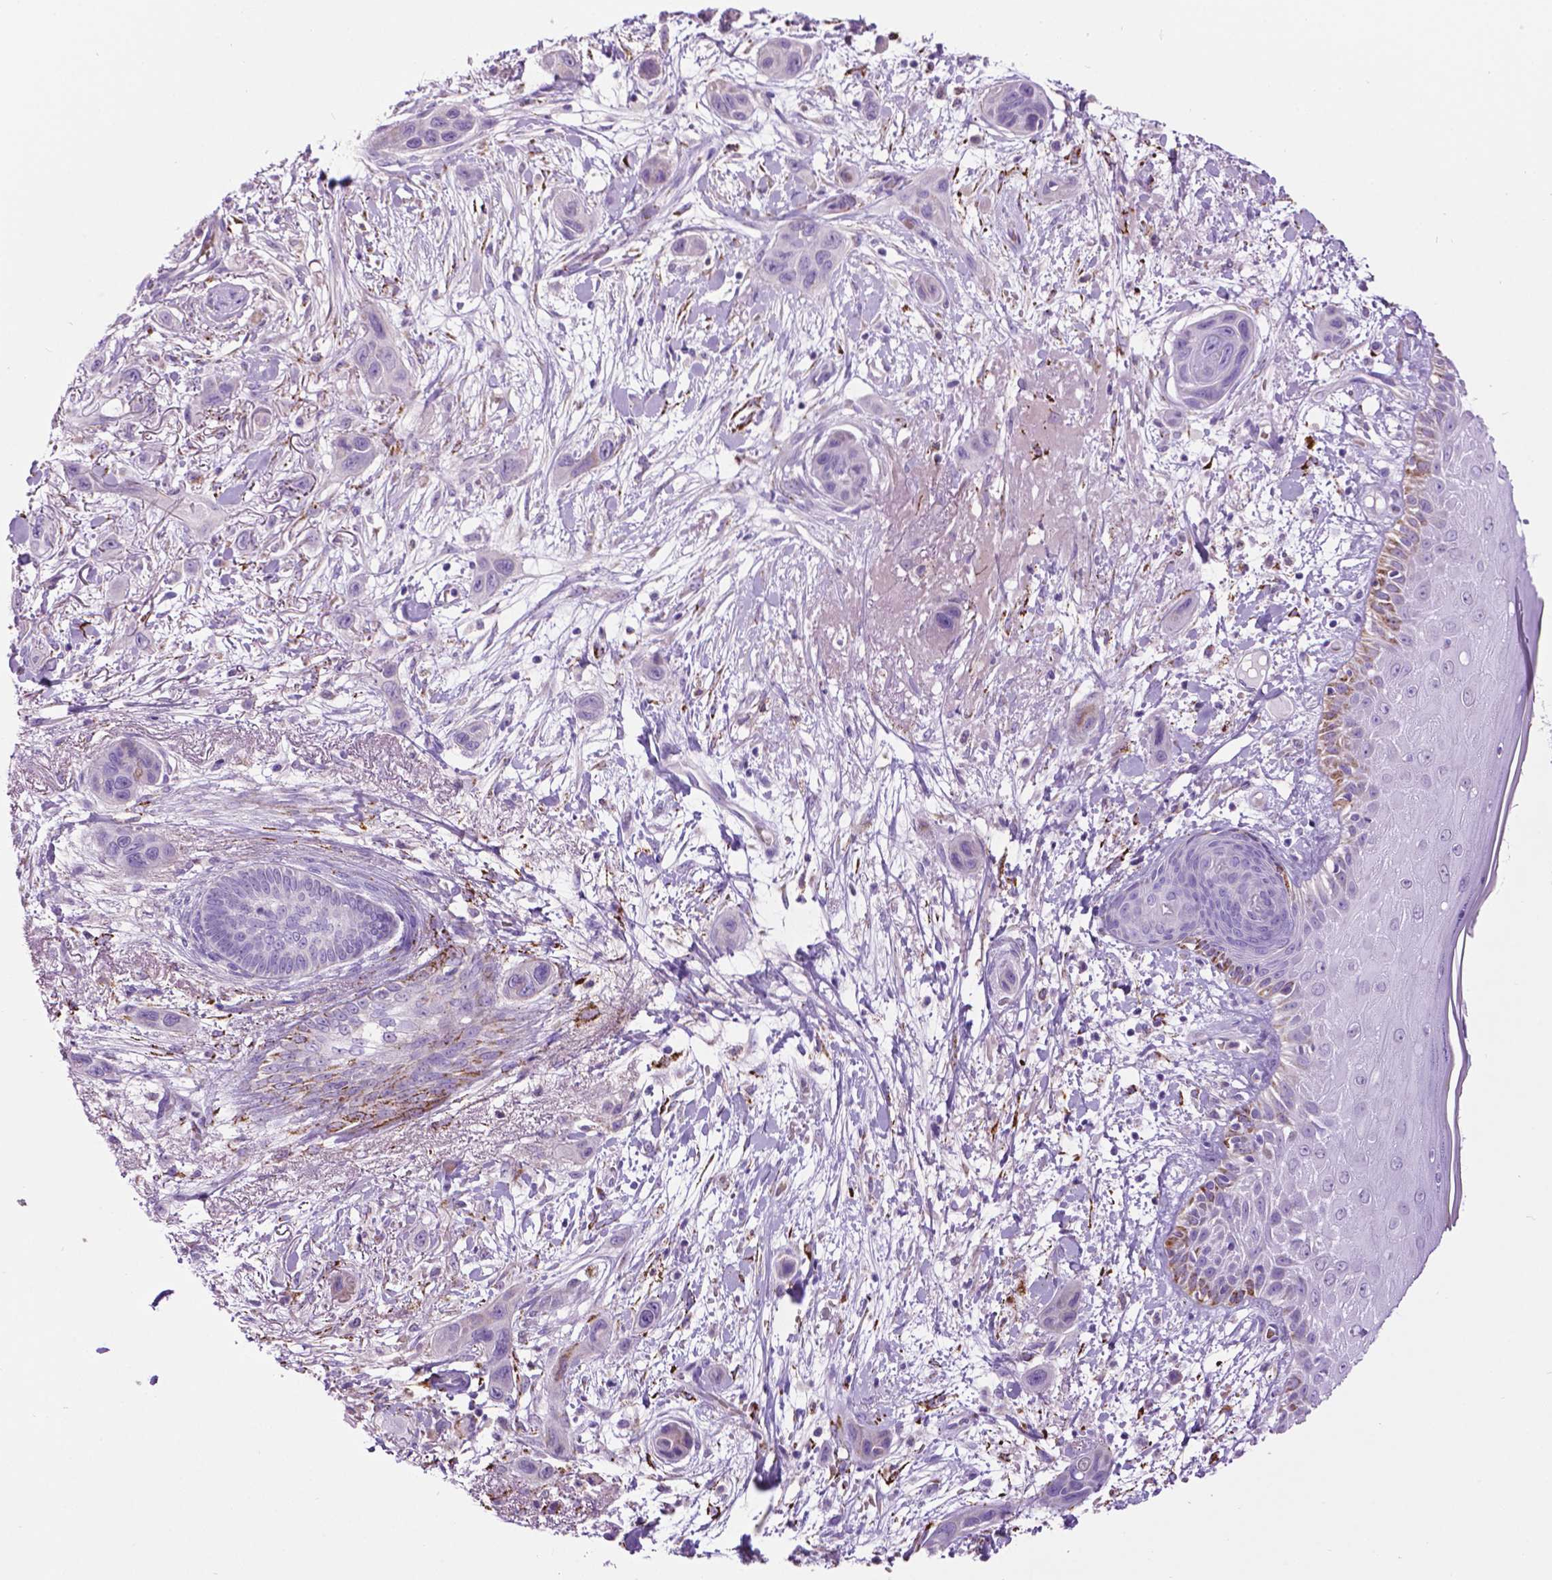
{"staining": {"intensity": "negative", "quantity": "none", "location": "none"}, "tissue": "skin cancer", "cell_type": "Tumor cells", "image_type": "cancer", "snomed": [{"axis": "morphology", "description": "Squamous cell carcinoma, NOS"}, {"axis": "topography", "description": "Skin"}], "caption": "Skin cancer was stained to show a protein in brown. There is no significant expression in tumor cells.", "gene": "TMEM132E", "patient": {"sex": "male", "age": 79}}